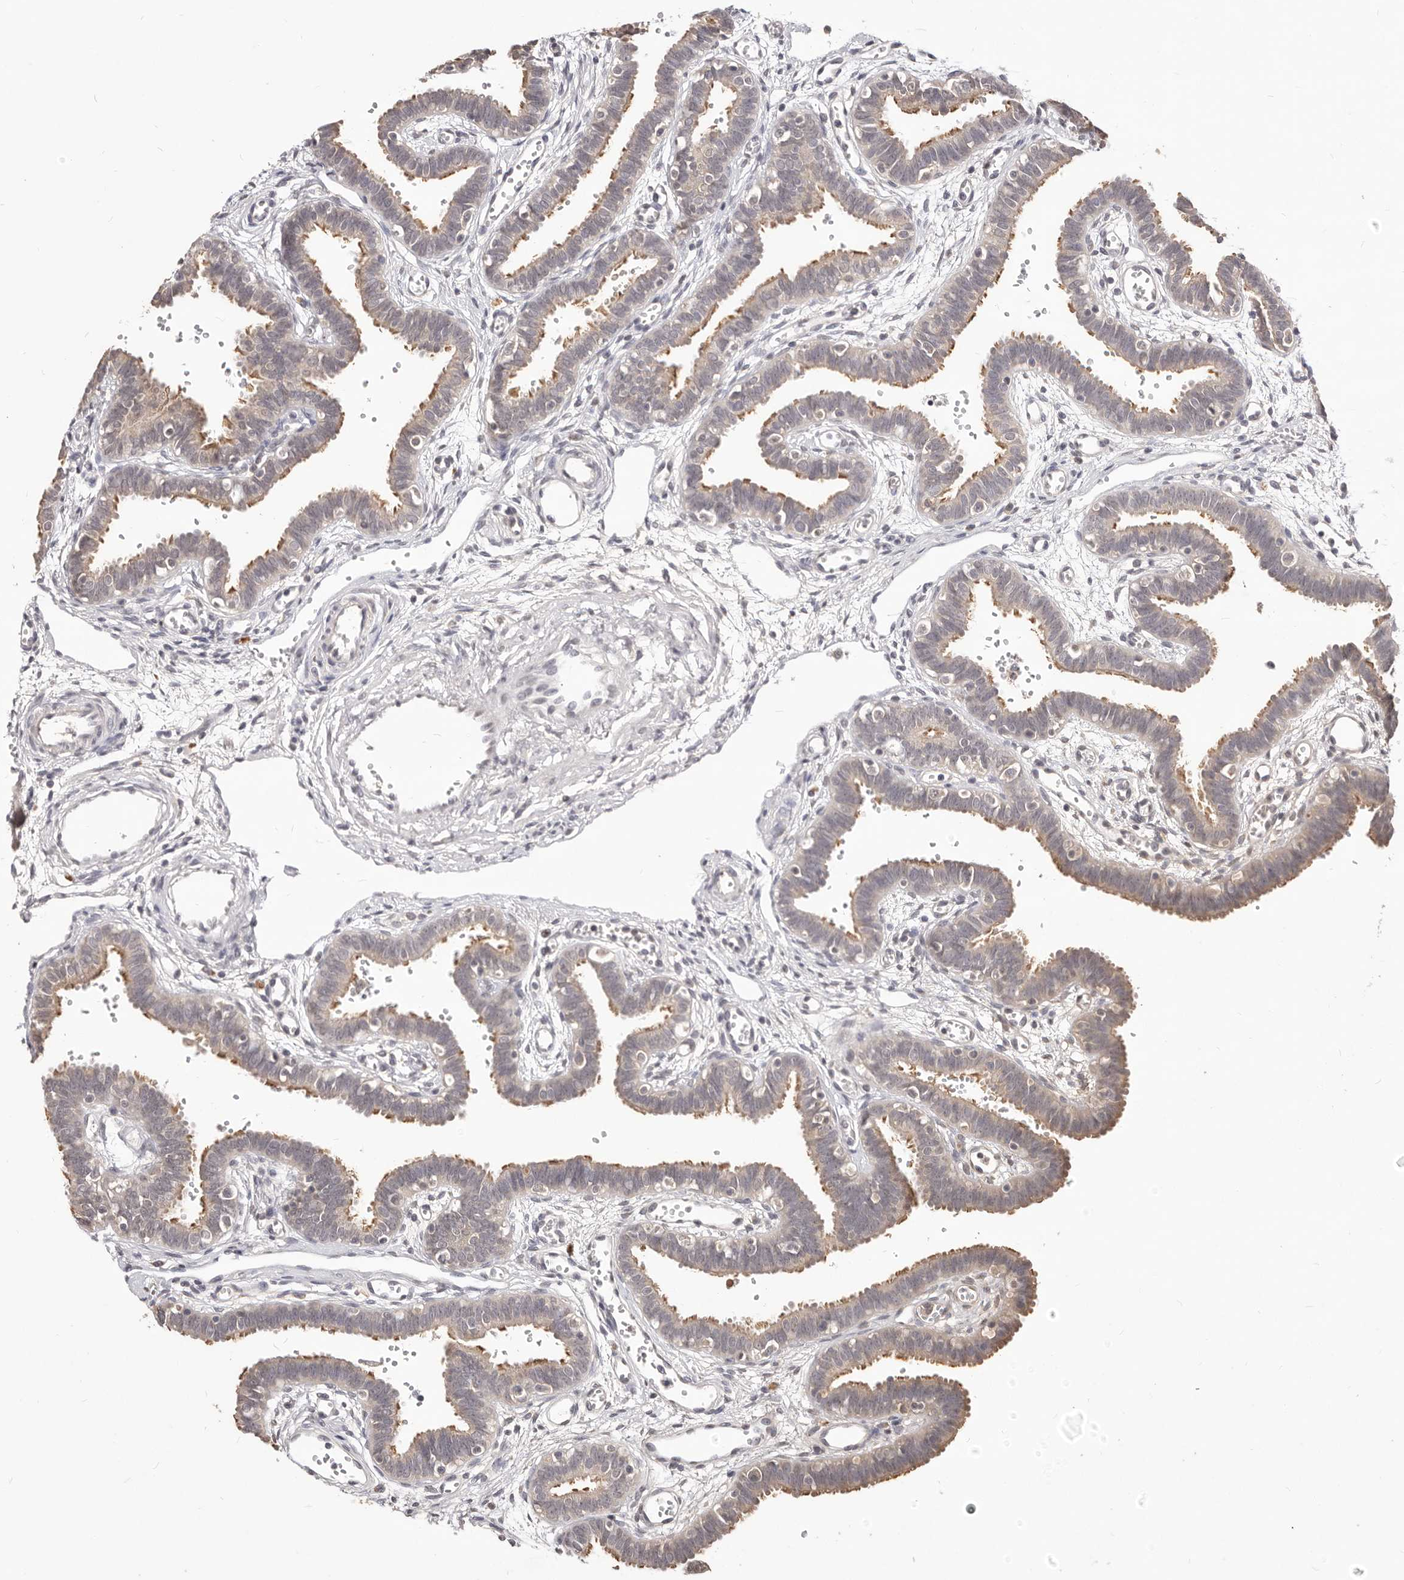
{"staining": {"intensity": "moderate", "quantity": "25%-75%", "location": "cytoplasmic/membranous"}, "tissue": "fallopian tube", "cell_type": "Glandular cells", "image_type": "normal", "snomed": [{"axis": "morphology", "description": "Normal tissue, NOS"}, {"axis": "topography", "description": "Fallopian tube"}, {"axis": "topography", "description": "Placenta"}], "caption": "DAB (3,3'-diaminobenzidine) immunohistochemical staining of unremarkable human fallopian tube demonstrates moderate cytoplasmic/membranous protein positivity in about 25%-75% of glandular cells.", "gene": "TSPAN13", "patient": {"sex": "female", "age": 32}}